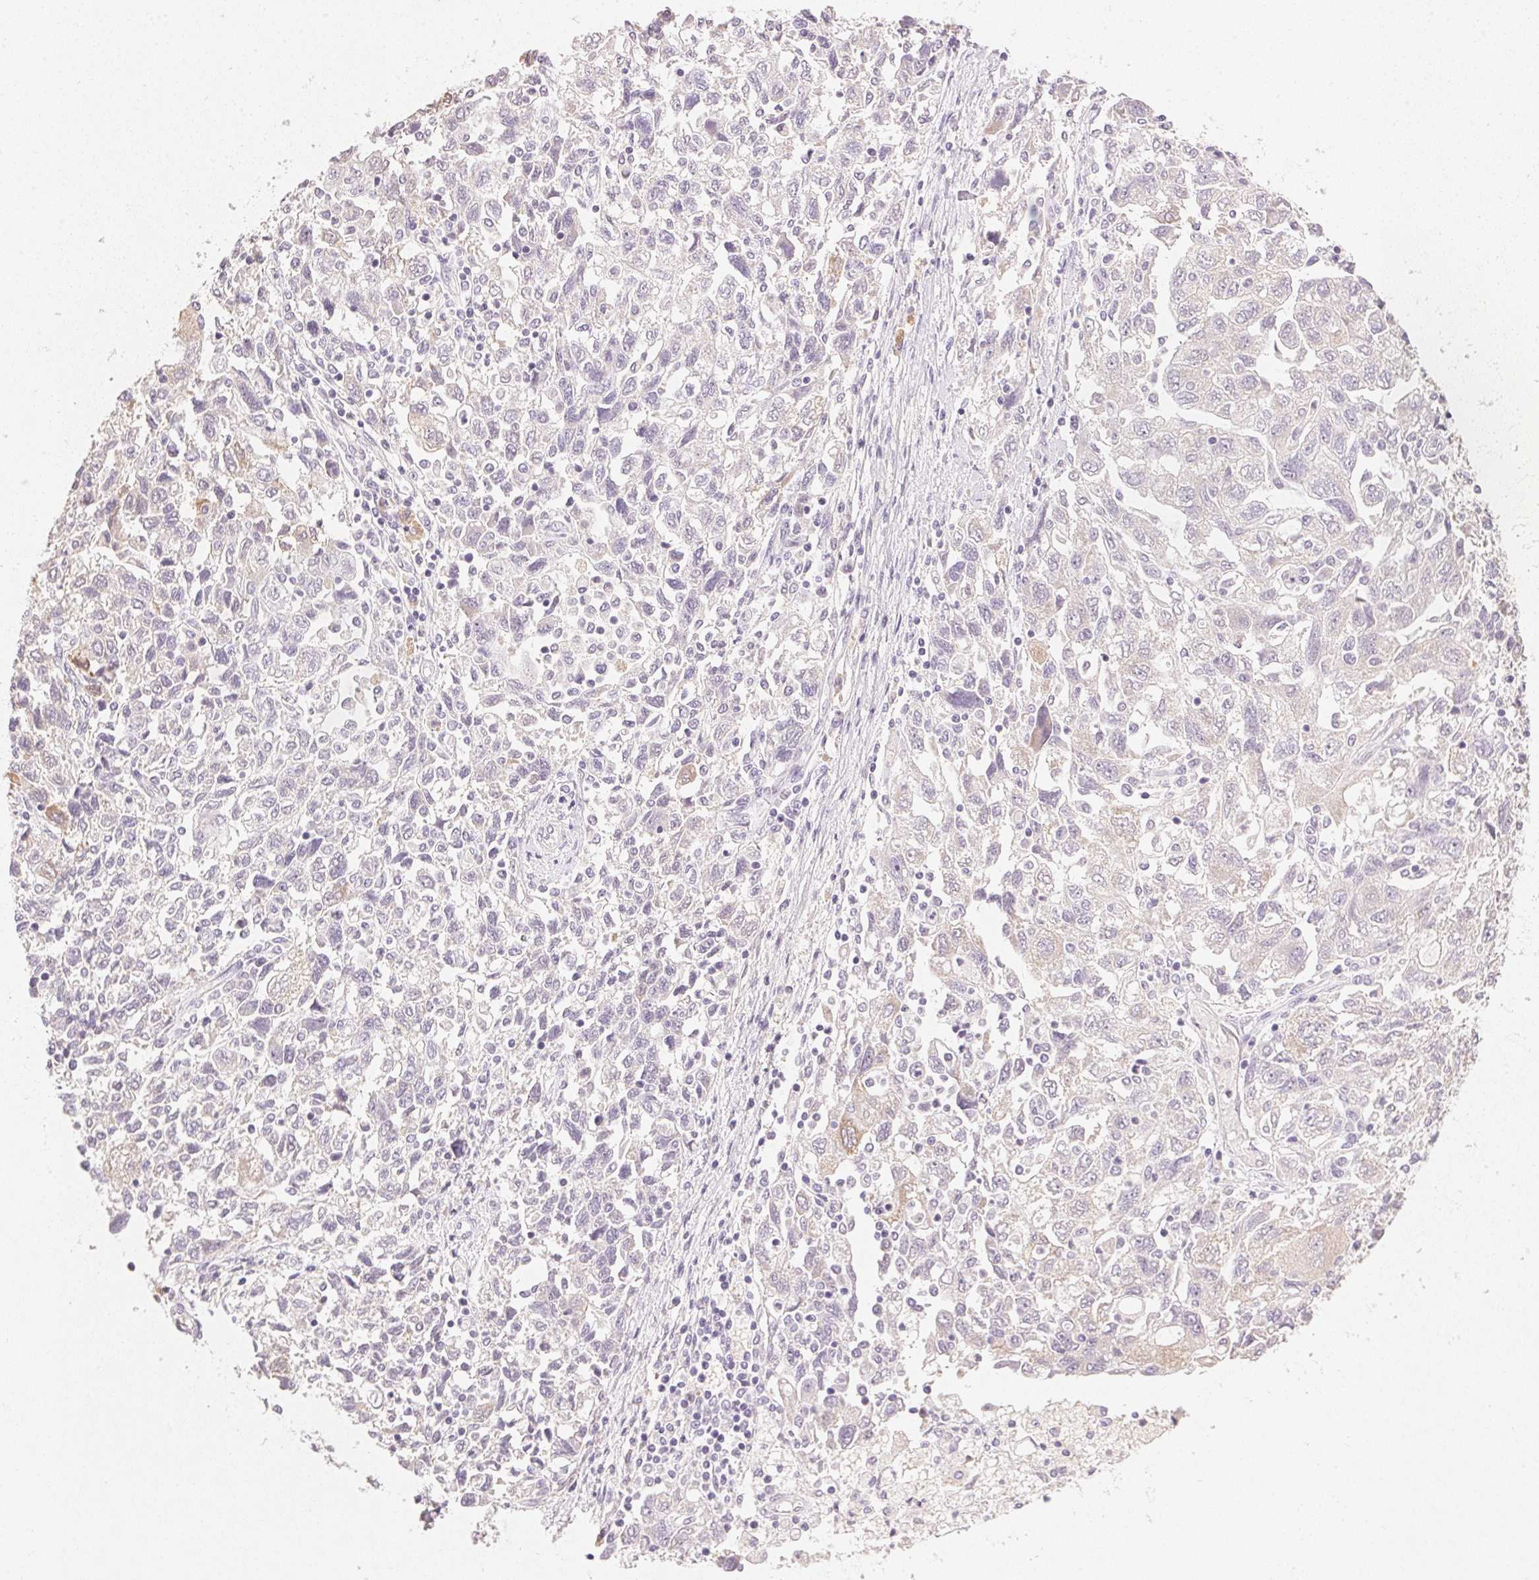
{"staining": {"intensity": "weak", "quantity": "<25%", "location": "cytoplasmic/membranous"}, "tissue": "ovarian cancer", "cell_type": "Tumor cells", "image_type": "cancer", "snomed": [{"axis": "morphology", "description": "Carcinoma, NOS"}, {"axis": "morphology", "description": "Cystadenocarcinoma, serous, NOS"}, {"axis": "topography", "description": "Ovary"}], "caption": "IHC photomicrograph of neoplastic tissue: human ovarian cancer stained with DAB reveals no significant protein expression in tumor cells.", "gene": "DHCR24", "patient": {"sex": "female", "age": 69}}